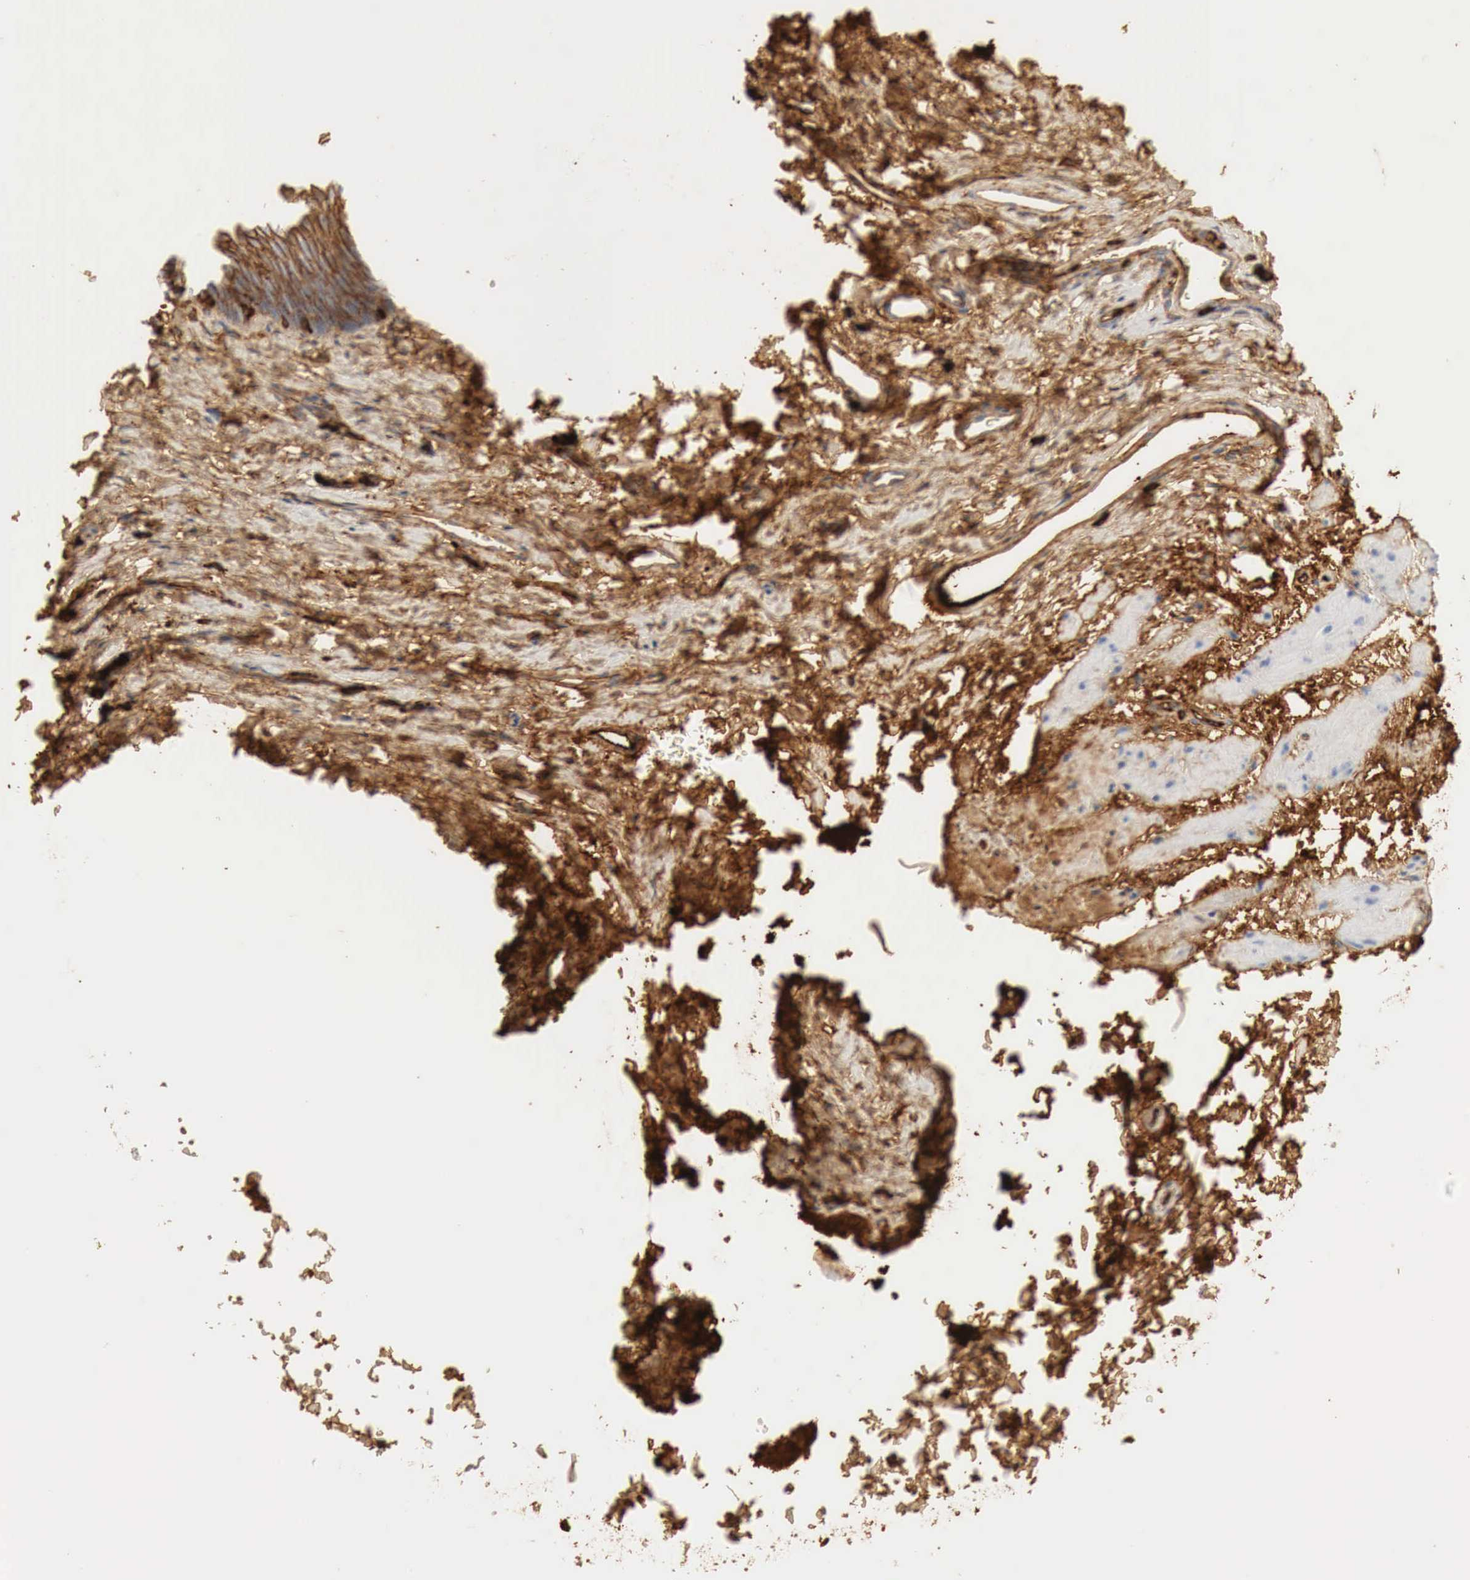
{"staining": {"intensity": "weak", "quantity": "<25%", "location": "cytoplasmic/membranous"}, "tissue": "esophagus", "cell_type": "Squamous epithelial cells", "image_type": "normal", "snomed": [{"axis": "morphology", "description": "Normal tissue, NOS"}, {"axis": "topography", "description": "Esophagus"}], "caption": "Immunohistochemistry (IHC) of normal human esophagus shows no expression in squamous epithelial cells. (DAB immunohistochemistry (IHC) with hematoxylin counter stain).", "gene": "IGLC3", "patient": {"sex": "female", "age": 61}}